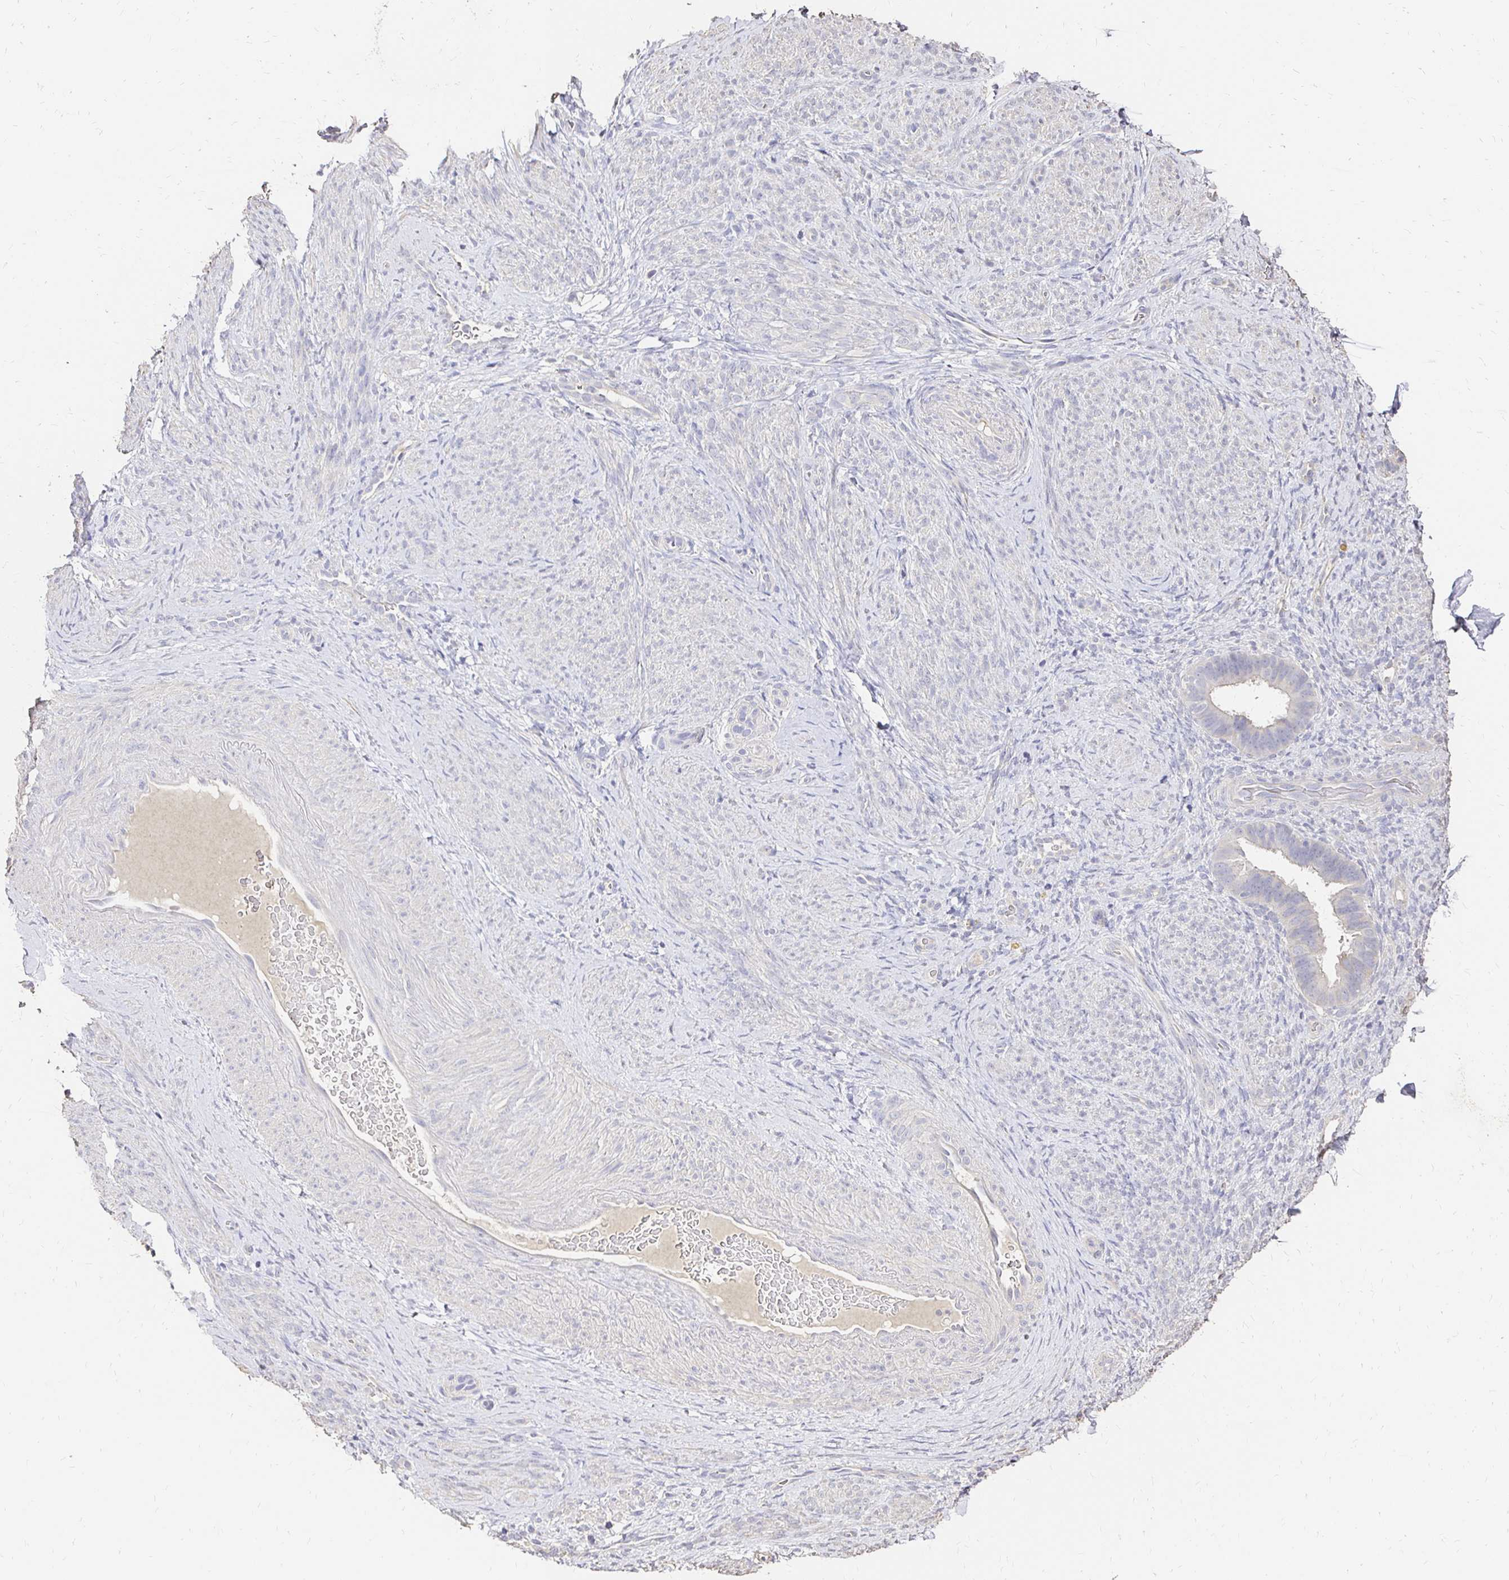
{"staining": {"intensity": "negative", "quantity": "none", "location": "none"}, "tissue": "endometrium", "cell_type": "Cells in endometrial stroma", "image_type": "normal", "snomed": [{"axis": "morphology", "description": "Normal tissue, NOS"}, {"axis": "topography", "description": "Endometrium"}], "caption": "This is an immunohistochemistry photomicrograph of benign human endometrium. There is no expression in cells in endometrial stroma.", "gene": "UGT1A6", "patient": {"sex": "female", "age": 34}}